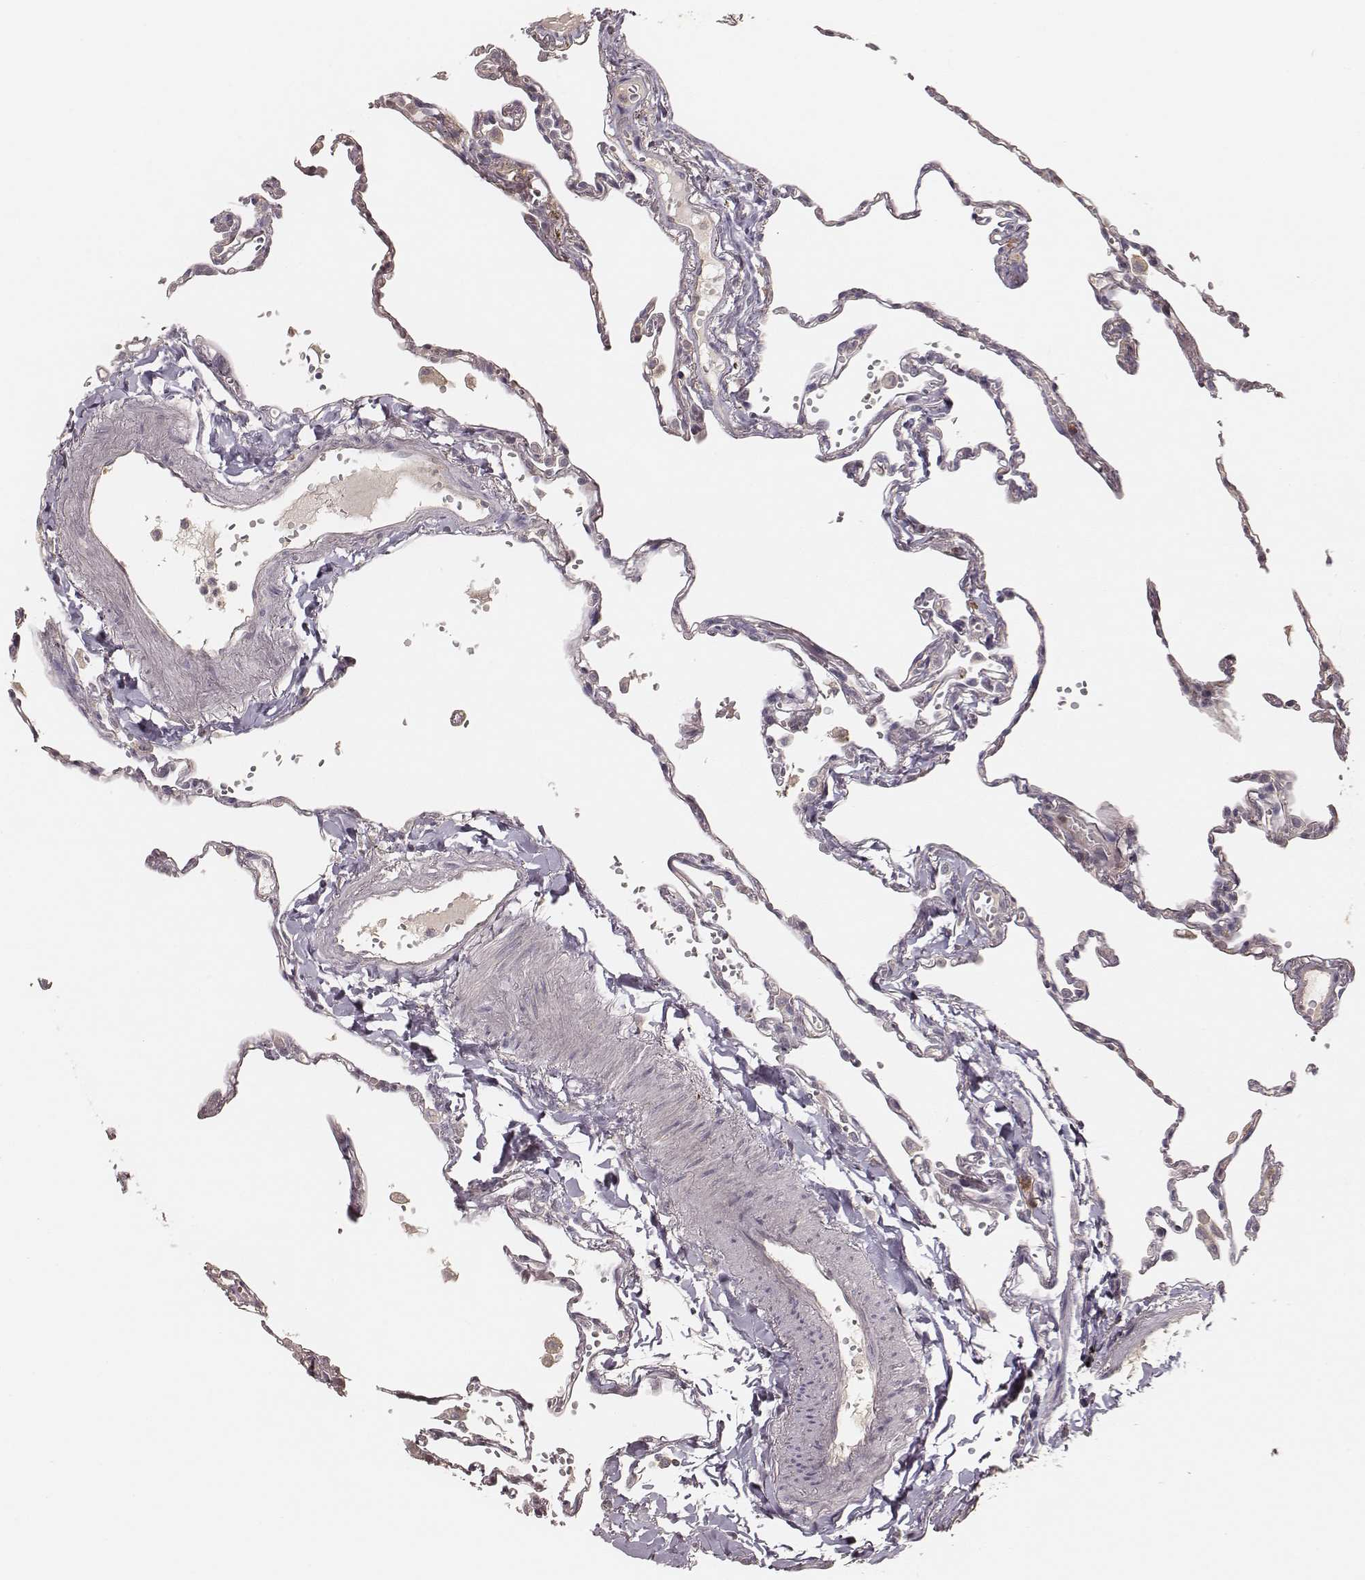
{"staining": {"intensity": "negative", "quantity": "none", "location": "none"}, "tissue": "lung", "cell_type": "Alveolar cells", "image_type": "normal", "snomed": [{"axis": "morphology", "description": "Normal tissue, NOS"}, {"axis": "topography", "description": "Lung"}], "caption": "A high-resolution image shows immunohistochemistry (IHC) staining of benign lung, which displays no significant expression in alveolar cells.", "gene": "CARS1", "patient": {"sex": "male", "age": 78}}